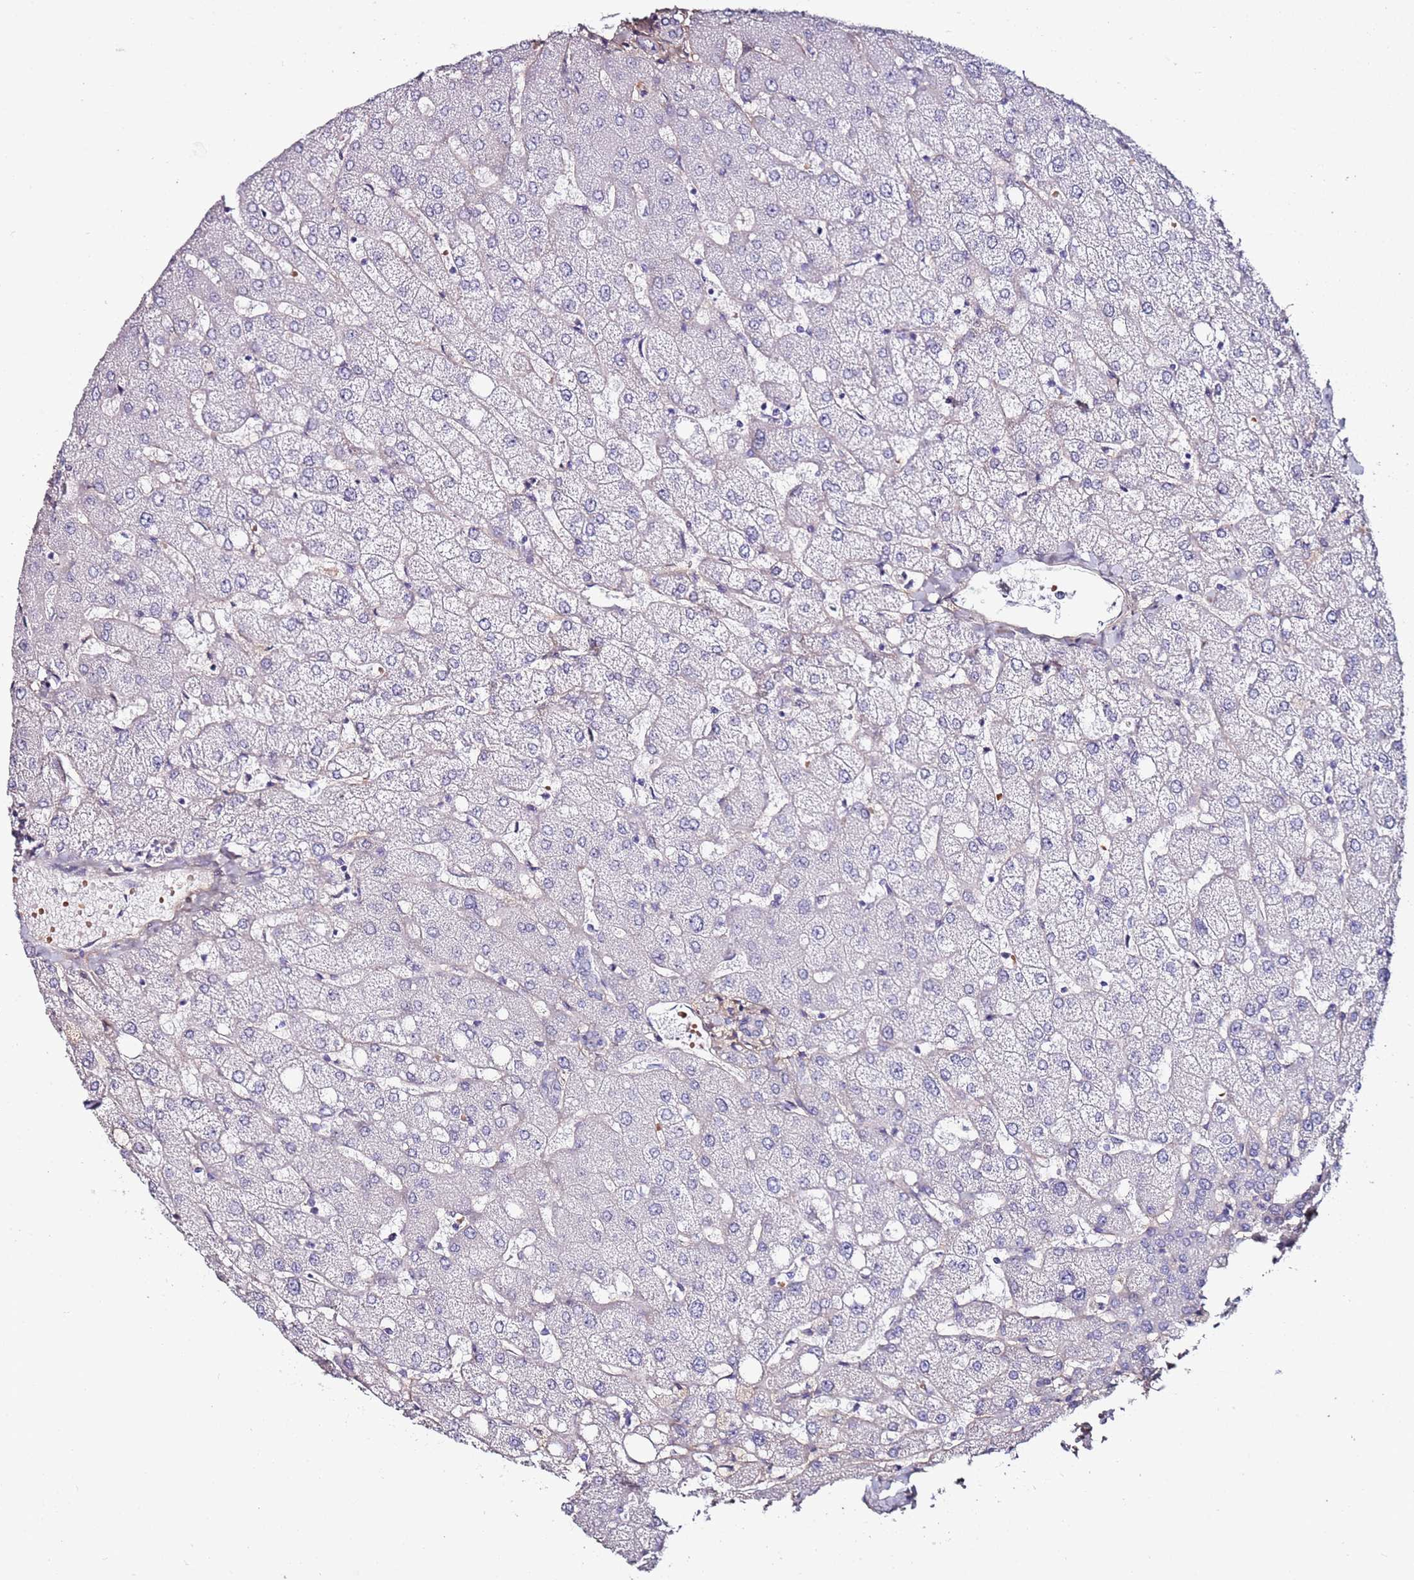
{"staining": {"intensity": "negative", "quantity": "none", "location": "none"}, "tissue": "liver", "cell_type": "Cholangiocytes", "image_type": "normal", "snomed": [{"axis": "morphology", "description": "Normal tissue, NOS"}, {"axis": "topography", "description": "Liver"}], "caption": "Cholangiocytes show no significant protein positivity in normal liver. (DAB IHC with hematoxylin counter stain).", "gene": "C3orf80", "patient": {"sex": "female", "age": 54}}